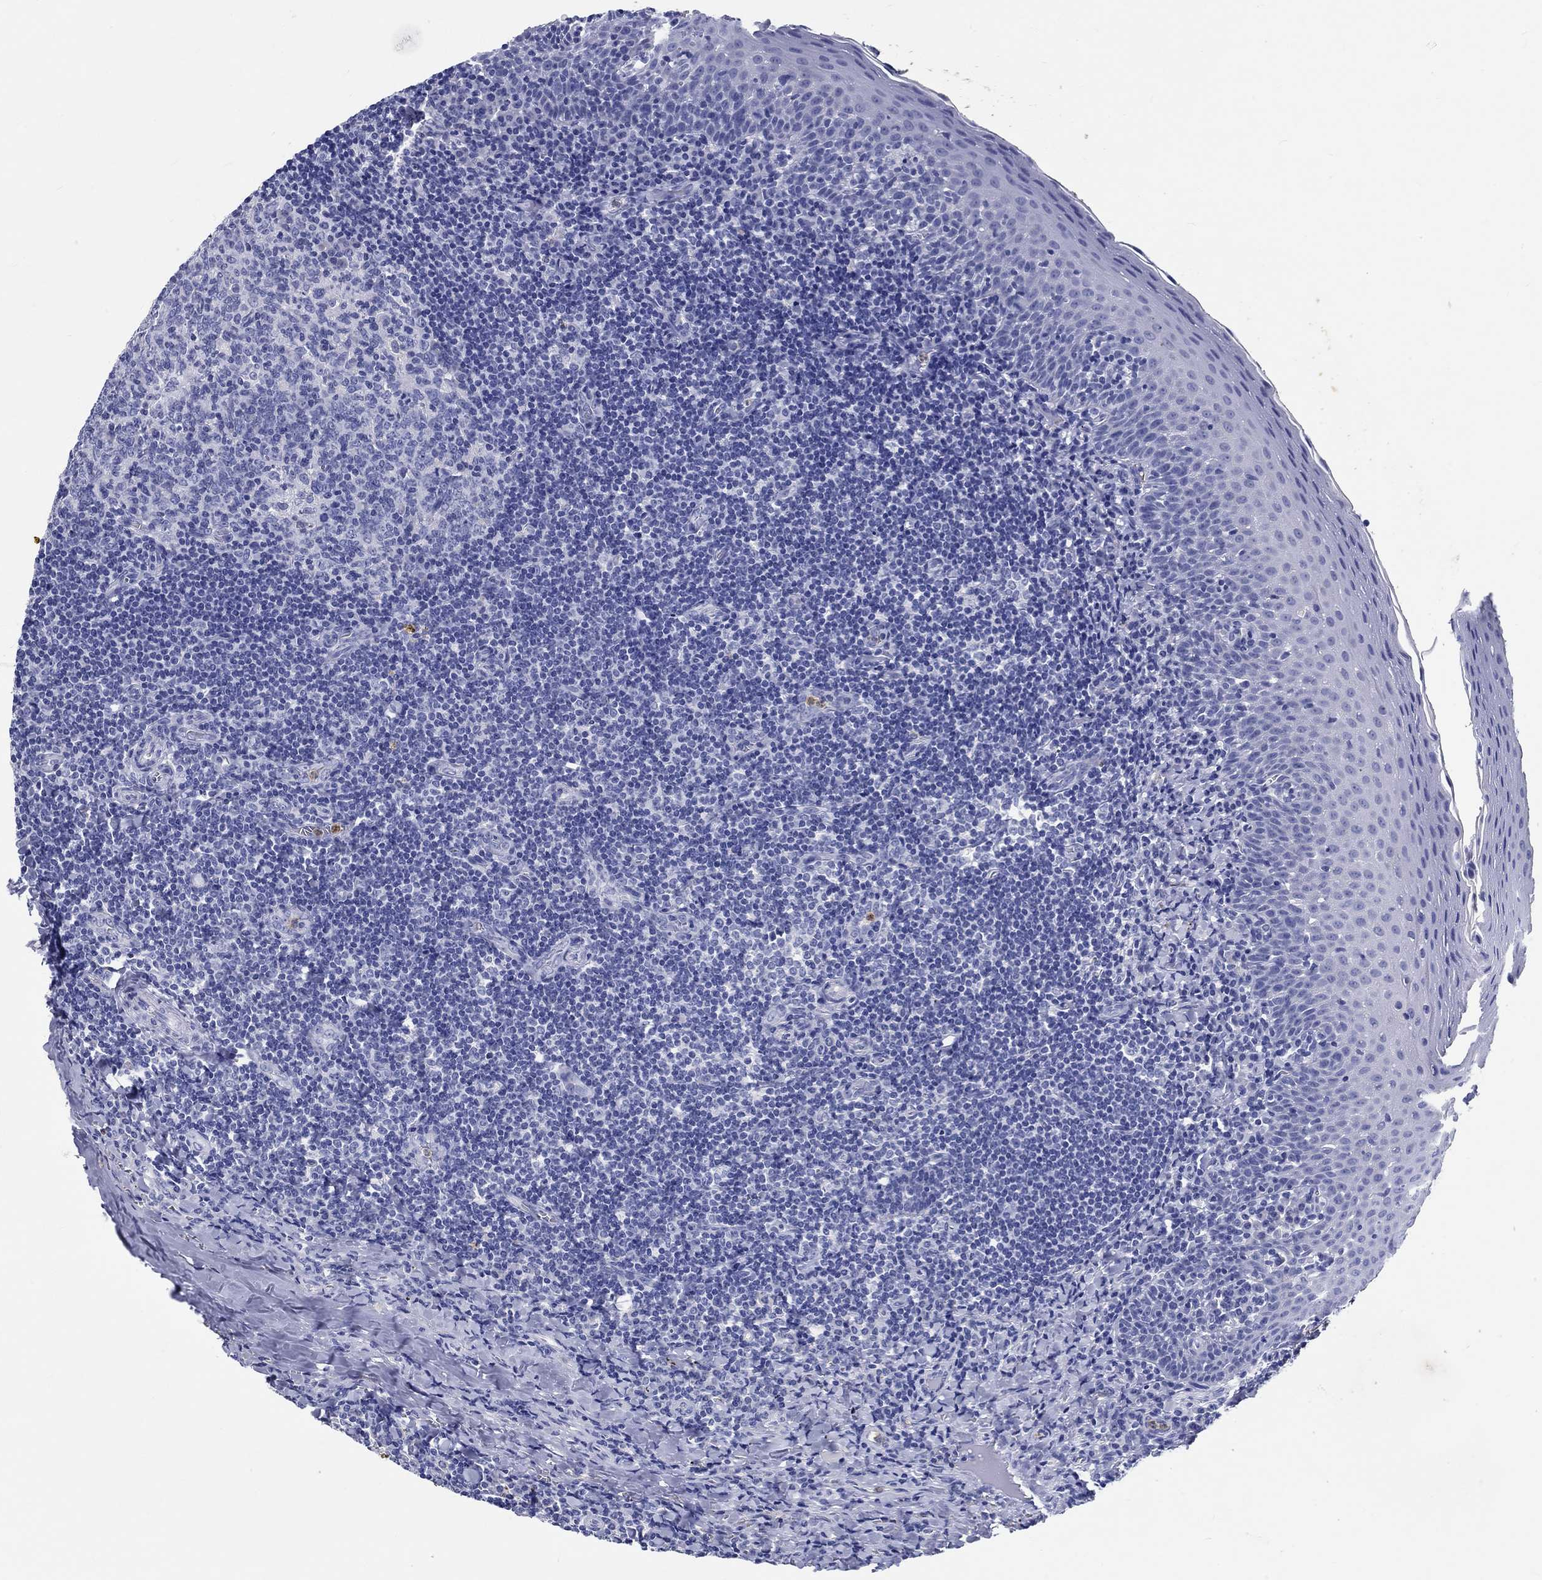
{"staining": {"intensity": "negative", "quantity": "none", "location": "none"}, "tissue": "tonsil", "cell_type": "Germinal center cells", "image_type": "normal", "snomed": [{"axis": "morphology", "description": "Normal tissue, NOS"}, {"axis": "morphology", "description": "Inflammation, NOS"}, {"axis": "topography", "description": "Tonsil"}], "caption": "Tonsil stained for a protein using immunohistochemistry (IHC) exhibits no staining germinal center cells.", "gene": "EPX", "patient": {"sex": "female", "age": 31}}